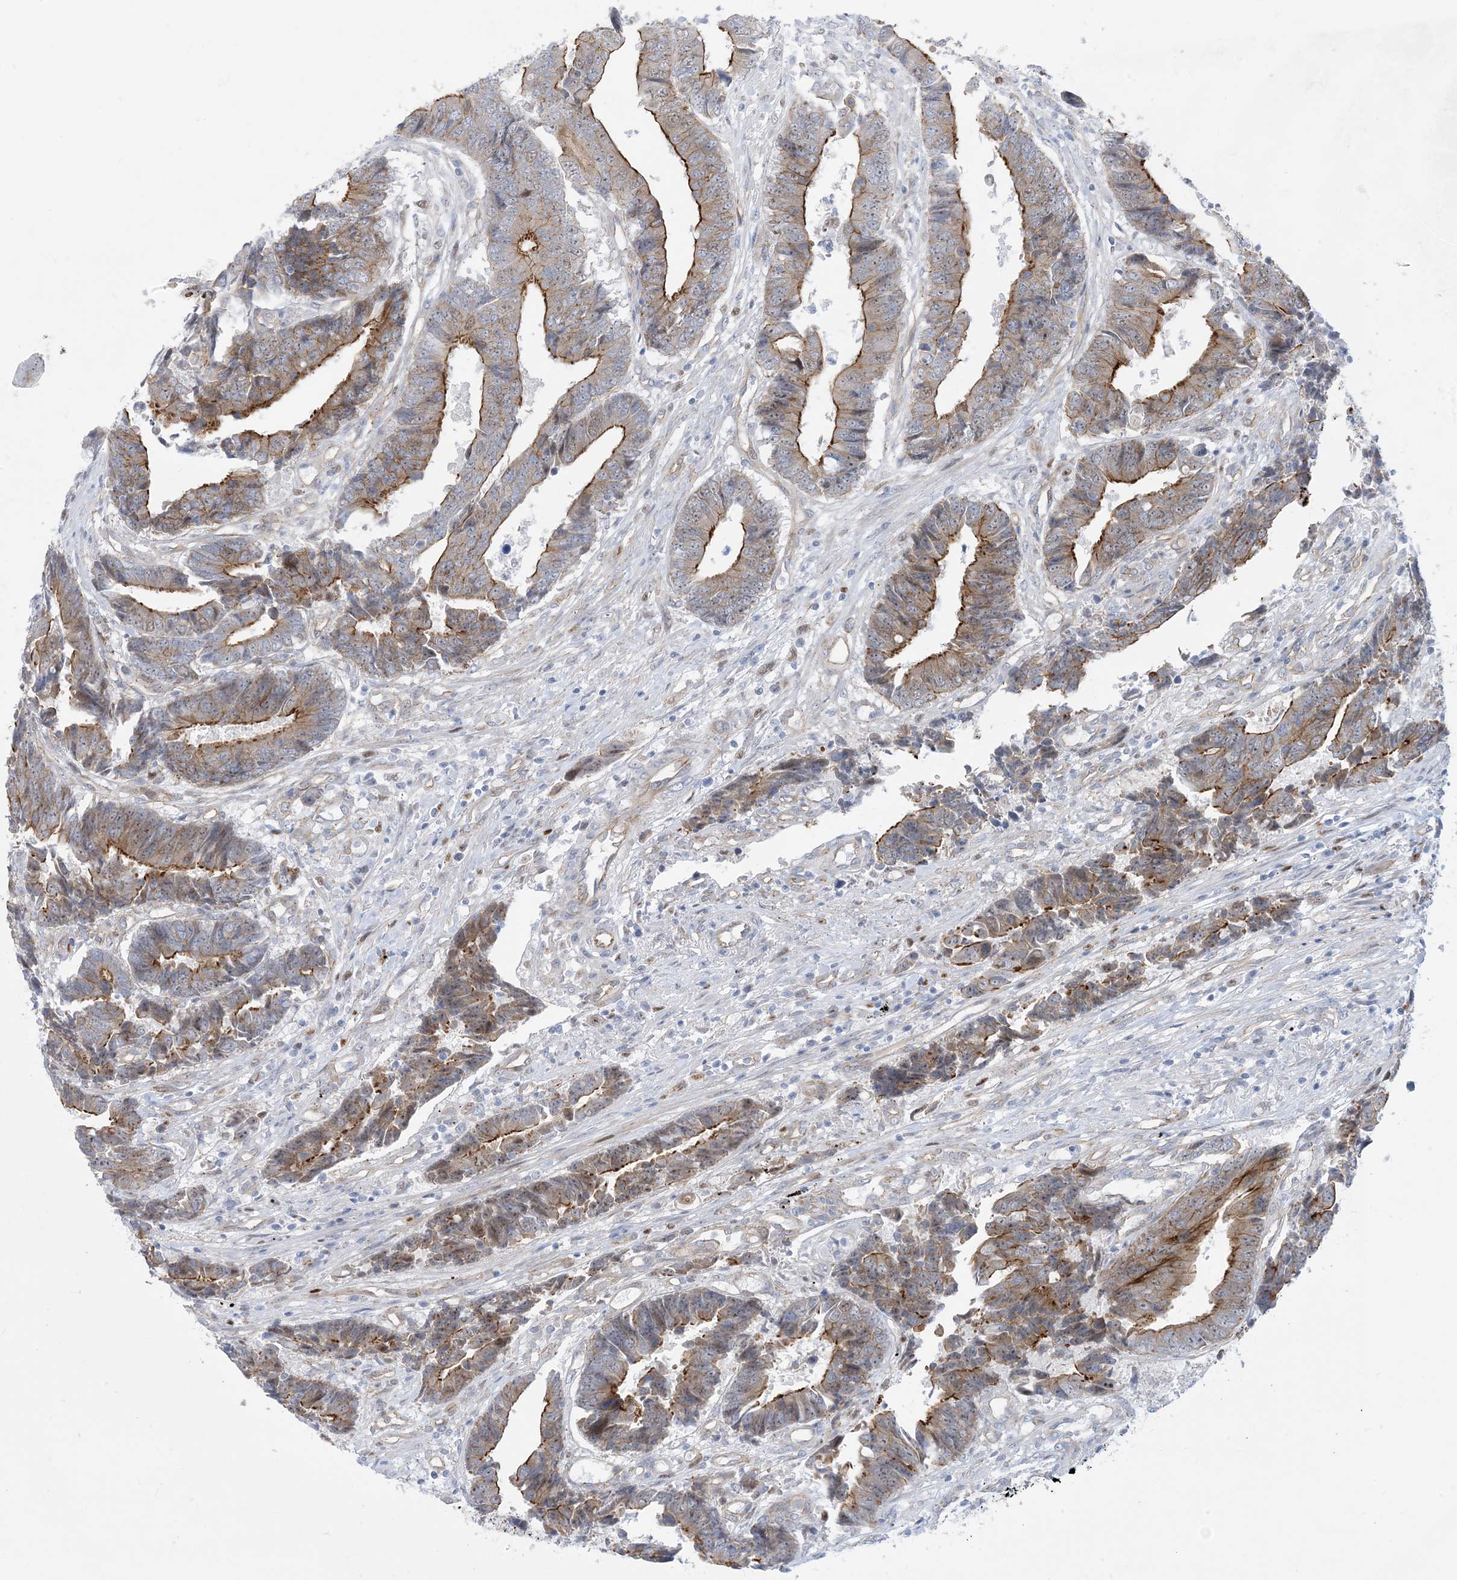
{"staining": {"intensity": "moderate", "quantity": ">75%", "location": "cytoplasmic/membranous"}, "tissue": "colorectal cancer", "cell_type": "Tumor cells", "image_type": "cancer", "snomed": [{"axis": "morphology", "description": "Adenocarcinoma, NOS"}, {"axis": "topography", "description": "Rectum"}], "caption": "Protein analysis of colorectal cancer tissue reveals moderate cytoplasmic/membranous positivity in about >75% of tumor cells.", "gene": "MARS2", "patient": {"sex": "male", "age": 84}}